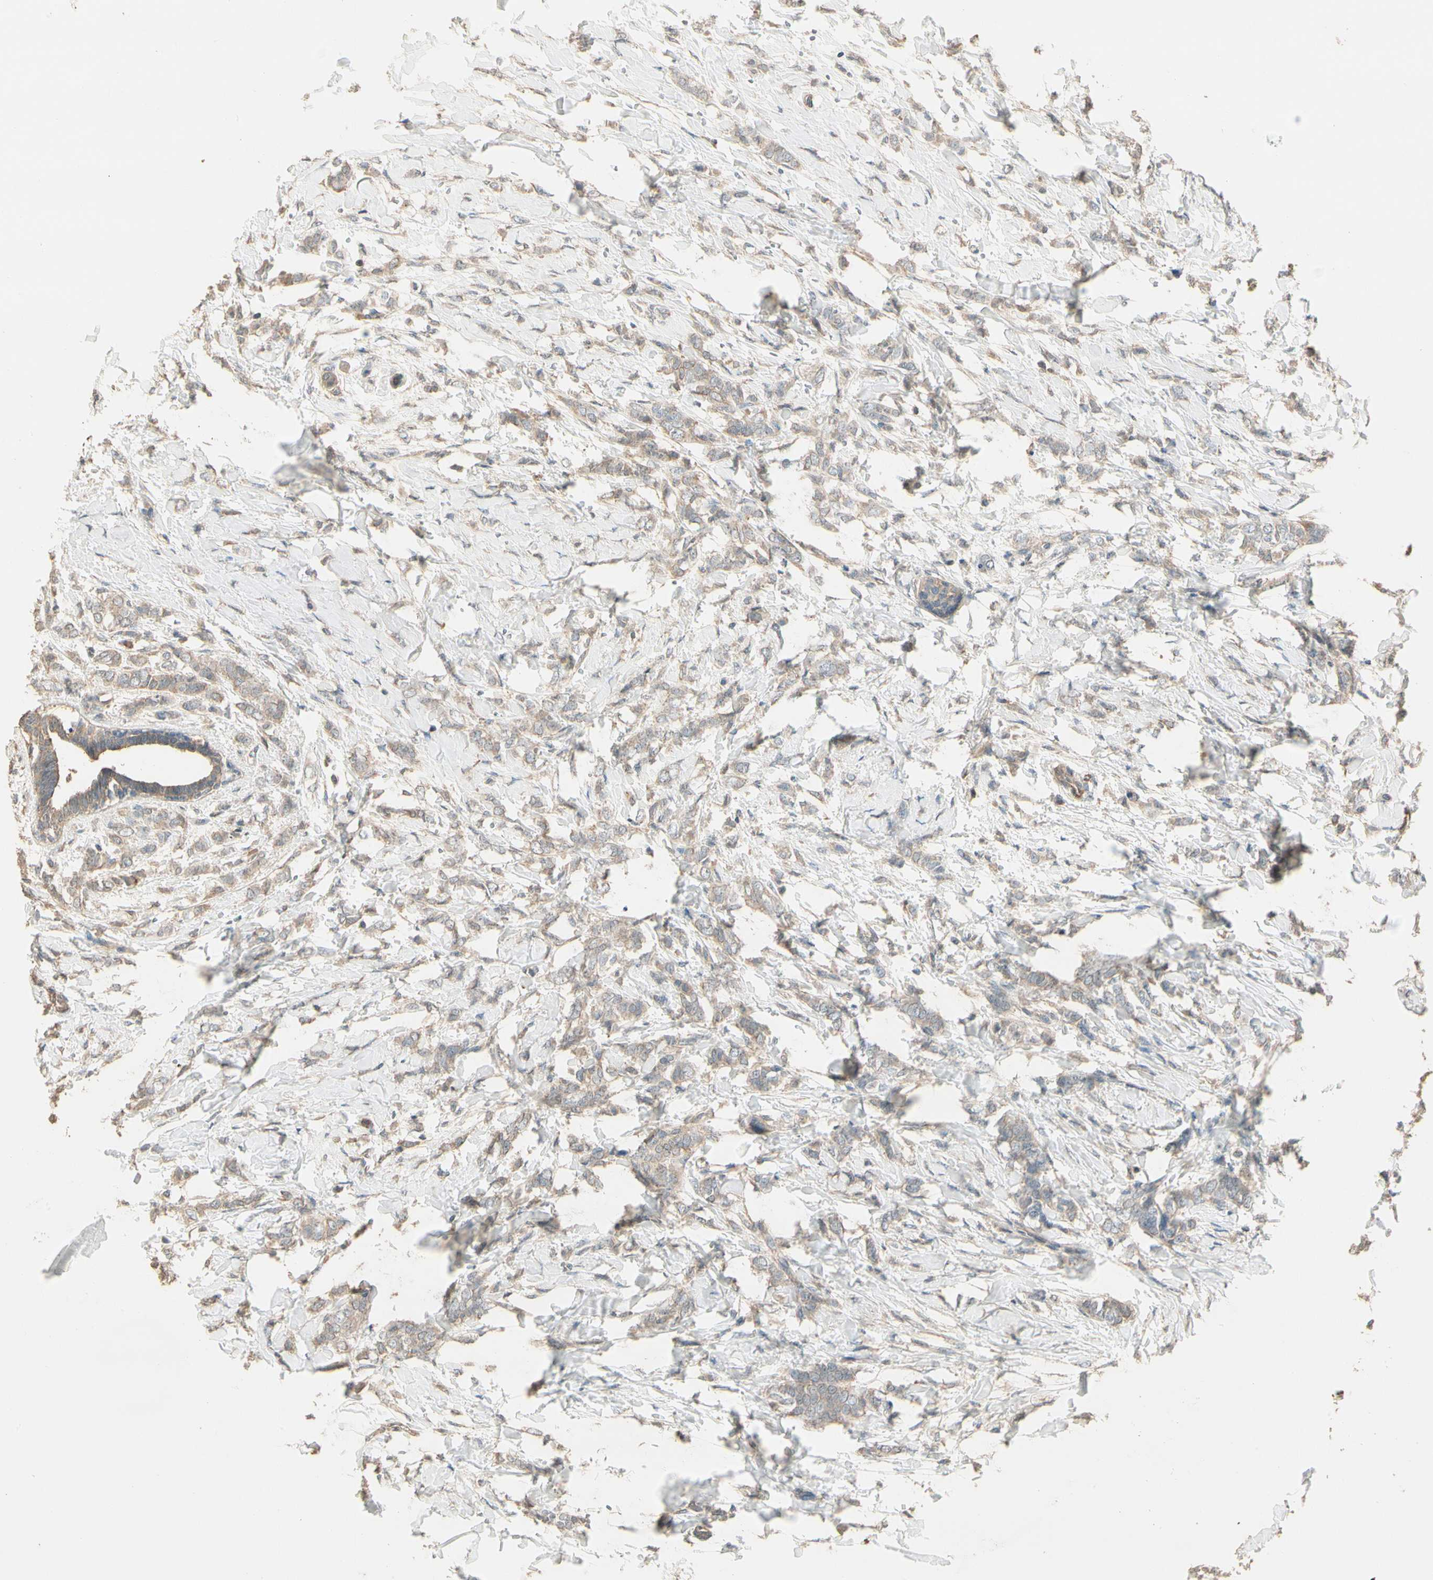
{"staining": {"intensity": "weak", "quantity": ">75%", "location": "cytoplasmic/membranous"}, "tissue": "breast cancer", "cell_type": "Tumor cells", "image_type": "cancer", "snomed": [{"axis": "morphology", "description": "Lobular carcinoma, in situ"}, {"axis": "morphology", "description": "Lobular carcinoma"}, {"axis": "topography", "description": "Breast"}], "caption": "Tumor cells exhibit low levels of weak cytoplasmic/membranous staining in approximately >75% of cells in breast lobular carcinoma.", "gene": "CDH6", "patient": {"sex": "female", "age": 41}}